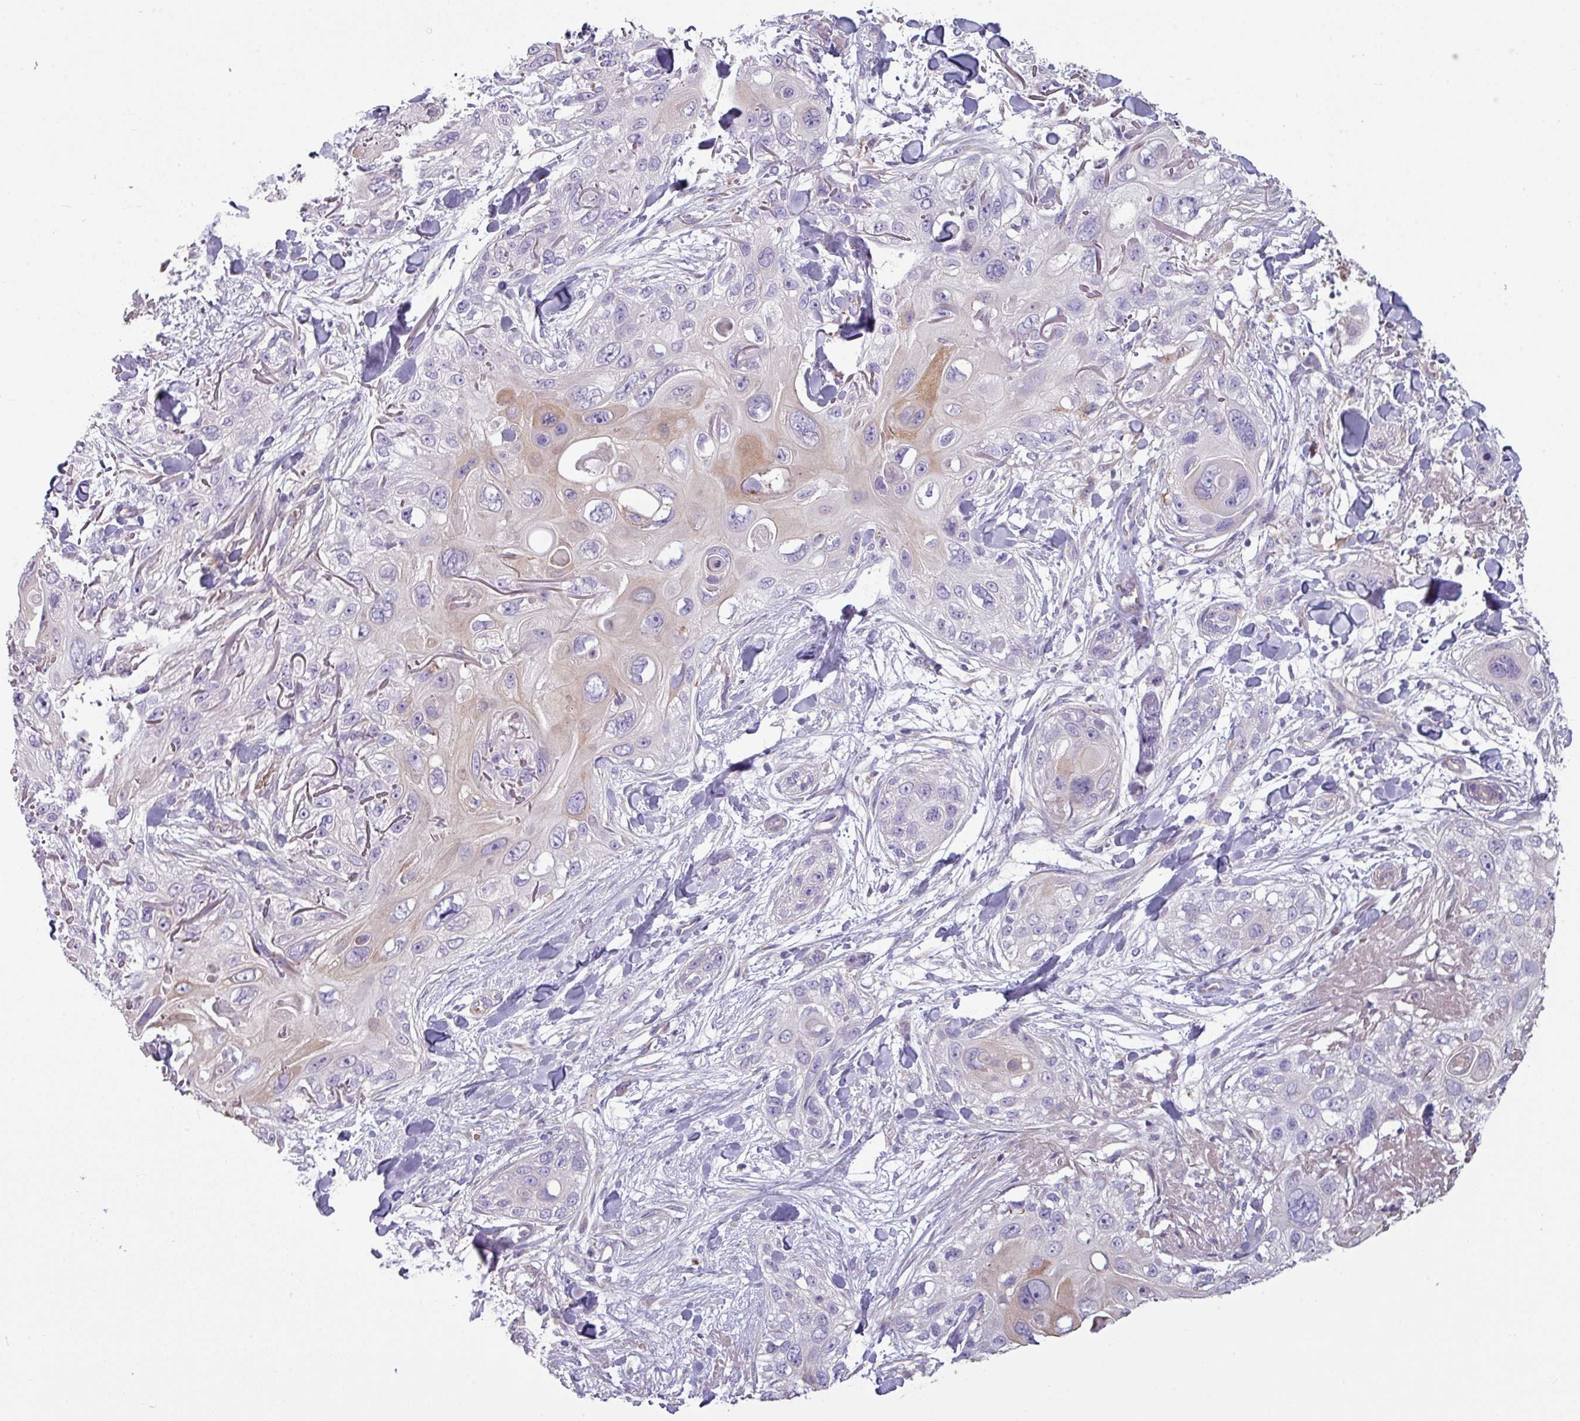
{"staining": {"intensity": "weak", "quantity": "<25%", "location": "cytoplasmic/membranous"}, "tissue": "skin cancer", "cell_type": "Tumor cells", "image_type": "cancer", "snomed": [{"axis": "morphology", "description": "Normal tissue, NOS"}, {"axis": "morphology", "description": "Squamous cell carcinoma, NOS"}, {"axis": "topography", "description": "Skin"}], "caption": "A high-resolution photomicrograph shows immunohistochemistry staining of skin cancer (squamous cell carcinoma), which displays no significant expression in tumor cells.", "gene": "NHSL2", "patient": {"sex": "male", "age": 72}}